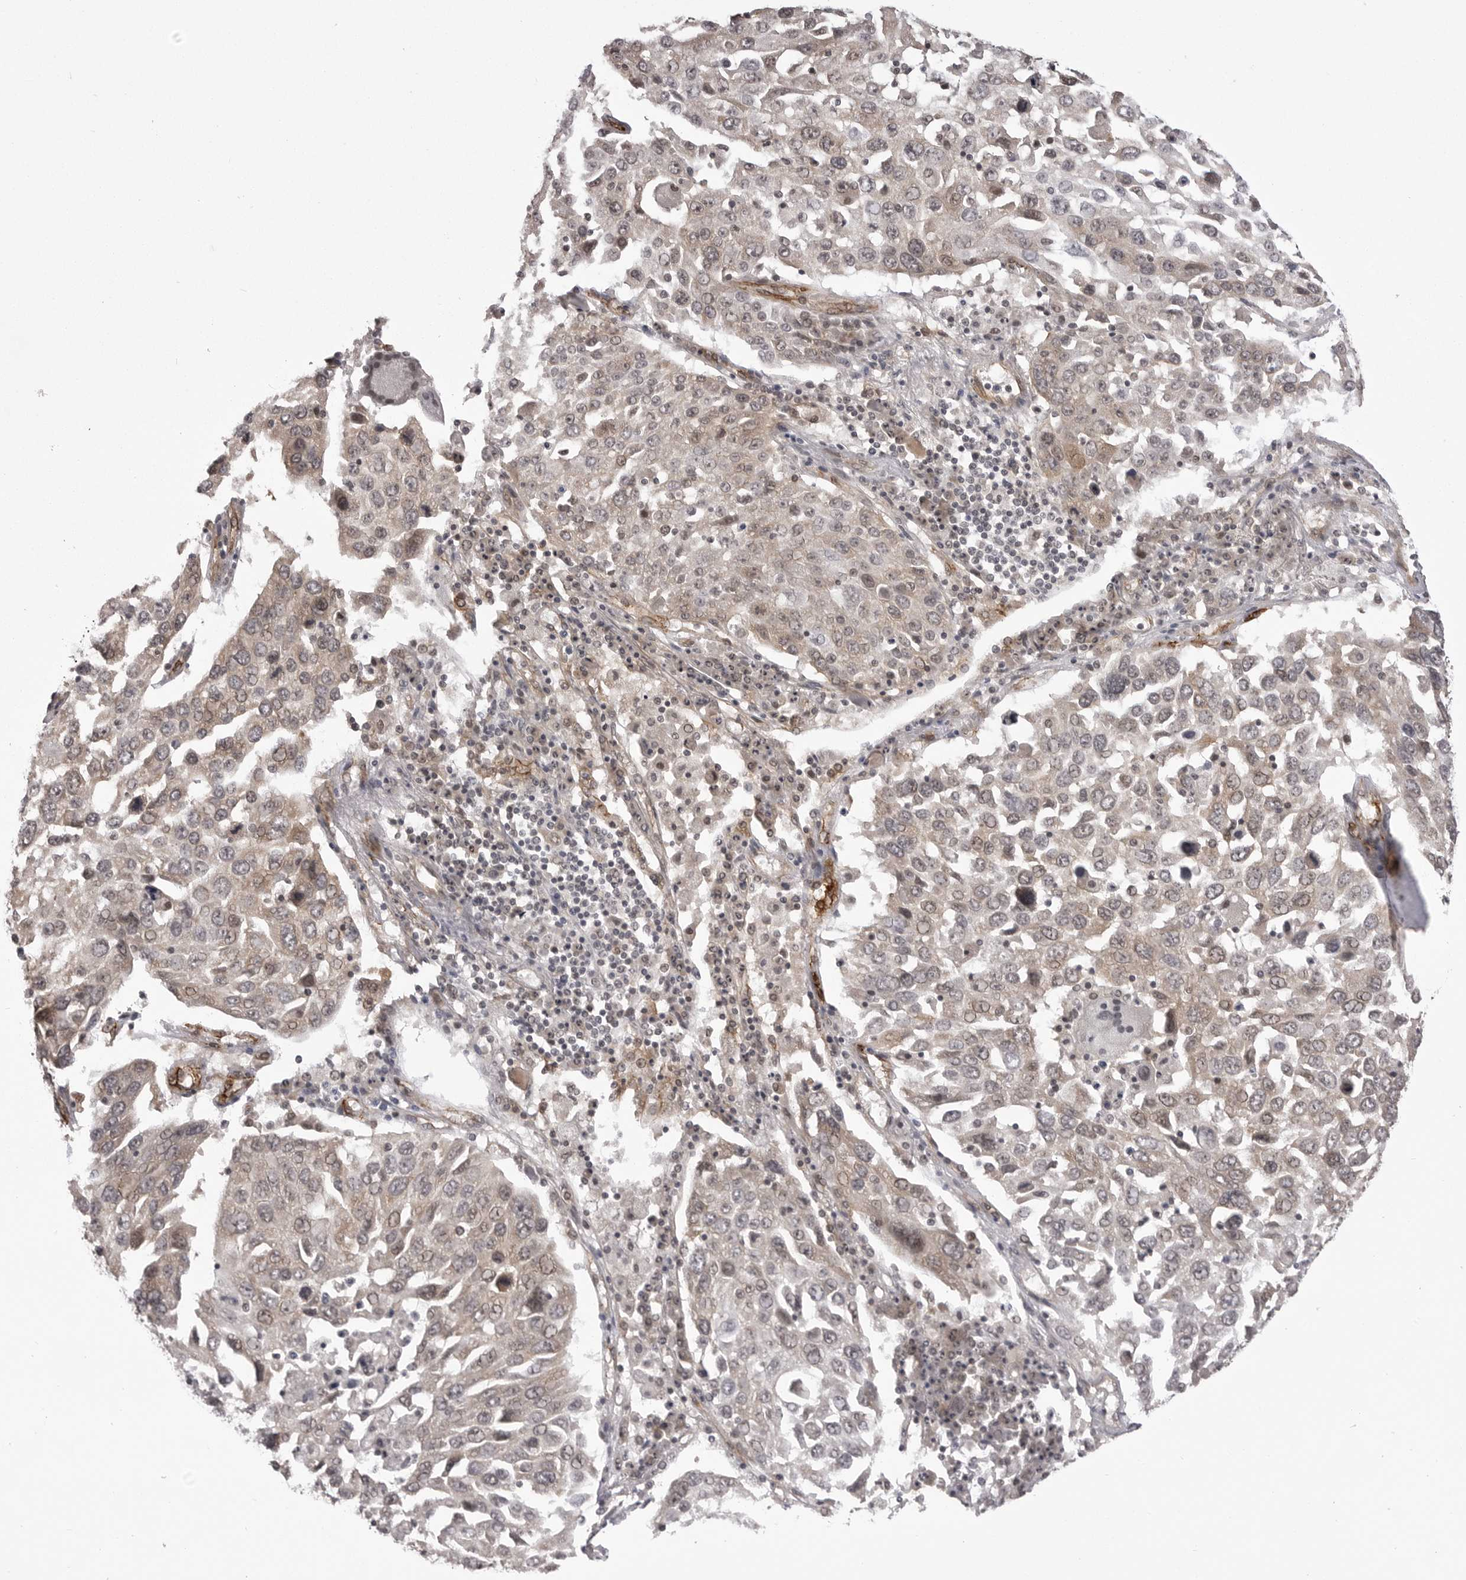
{"staining": {"intensity": "weak", "quantity": "<25%", "location": "cytoplasmic/membranous,nuclear"}, "tissue": "lung cancer", "cell_type": "Tumor cells", "image_type": "cancer", "snomed": [{"axis": "morphology", "description": "Squamous cell carcinoma, NOS"}, {"axis": "topography", "description": "Lung"}], "caption": "Immunohistochemistry histopathology image of squamous cell carcinoma (lung) stained for a protein (brown), which demonstrates no expression in tumor cells.", "gene": "SORBS1", "patient": {"sex": "male", "age": 65}}